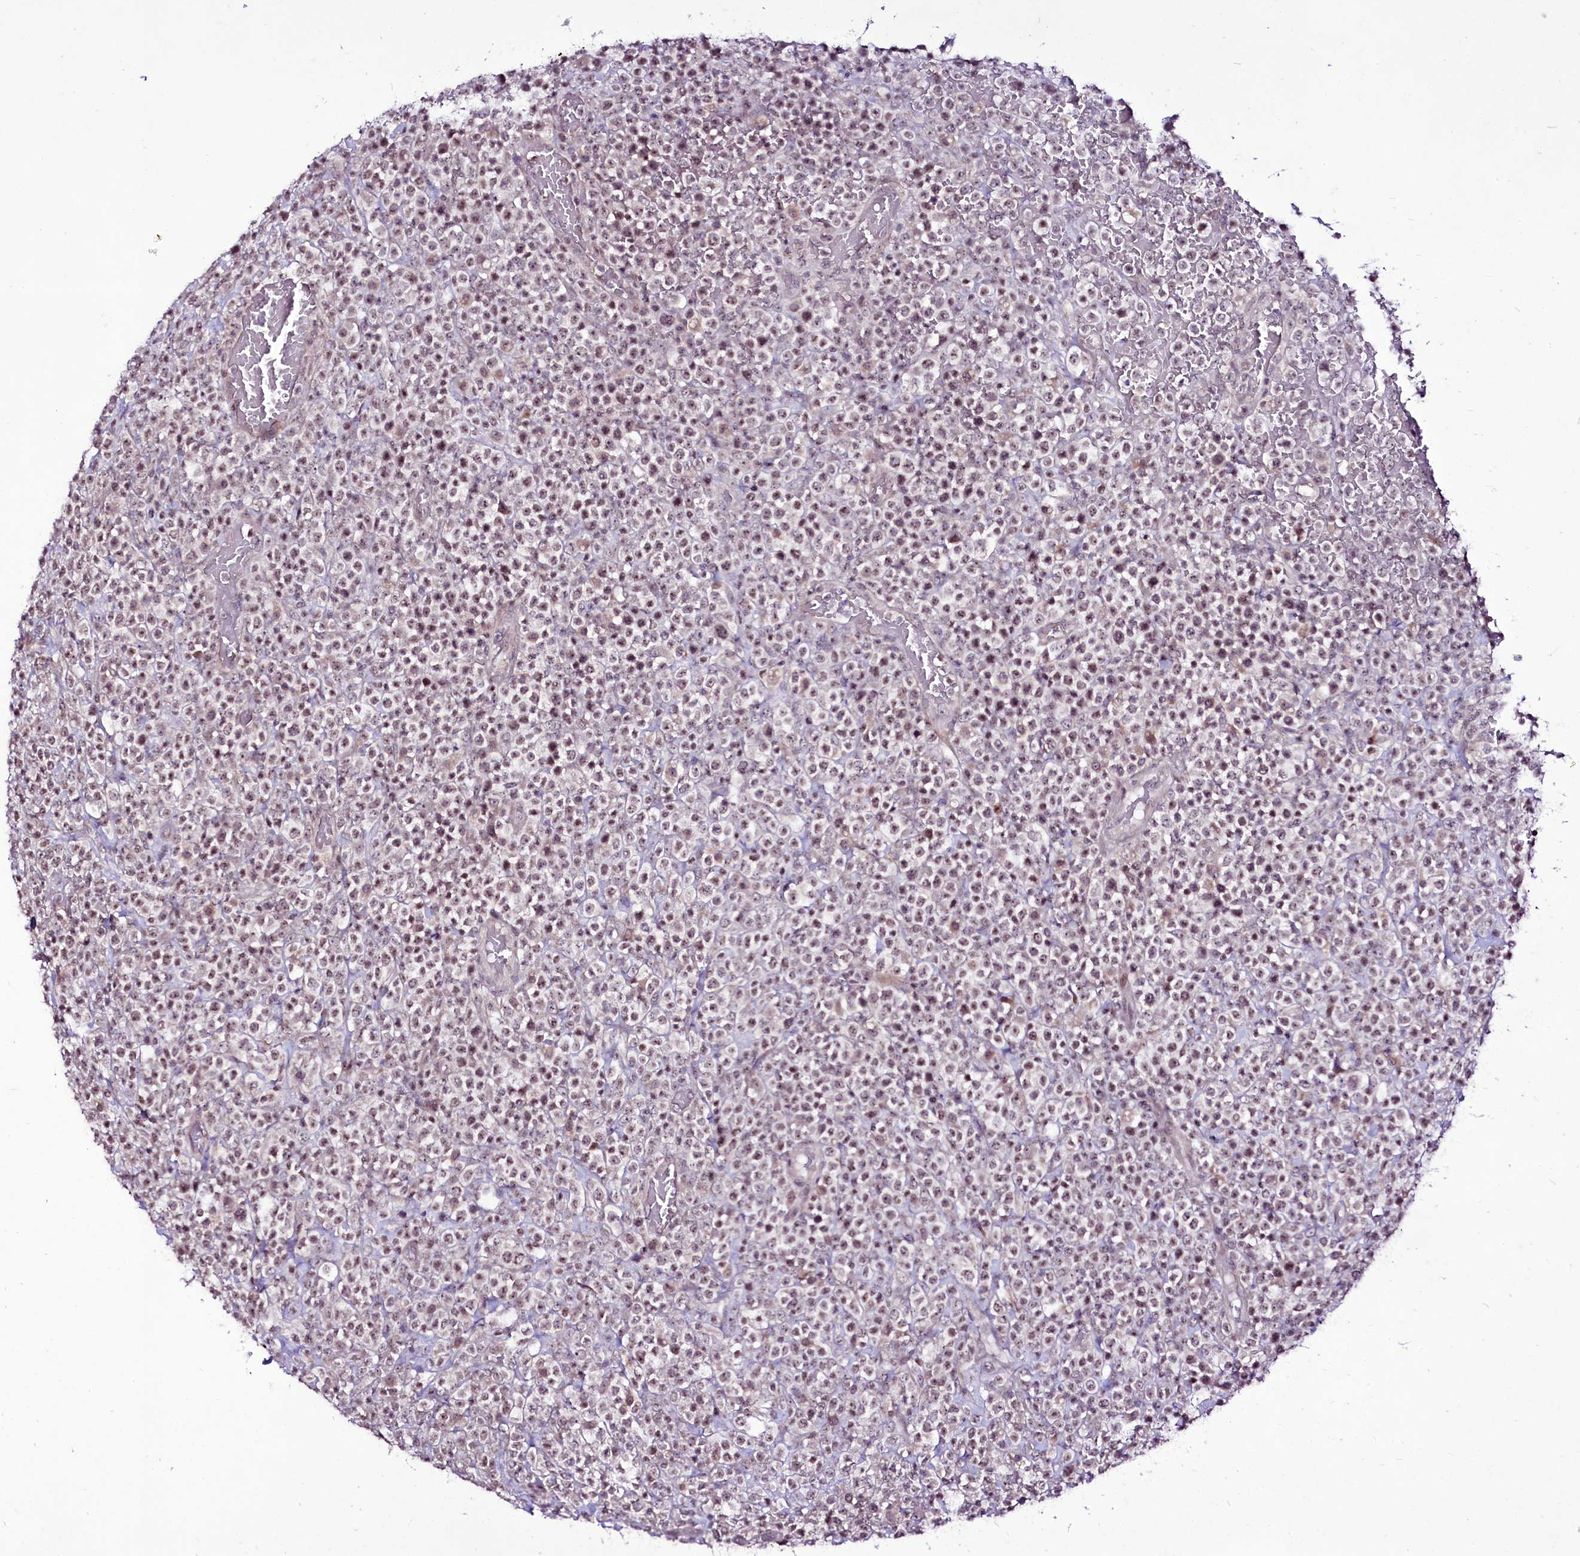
{"staining": {"intensity": "weak", "quantity": "25%-75%", "location": "nuclear"}, "tissue": "lymphoma", "cell_type": "Tumor cells", "image_type": "cancer", "snomed": [{"axis": "morphology", "description": "Malignant lymphoma, non-Hodgkin's type, High grade"}, {"axis": "topography", "description": "Colon"}], "caption": "Brown immunohistochemical staining in high-grade malignant lymphoma, non-Hodgkin's type reveals weak nuclear expression in approximately 25%-75% of tumor cells.", "gene": "RSBN1", "patient": {"sex": "female", "age": 53}}